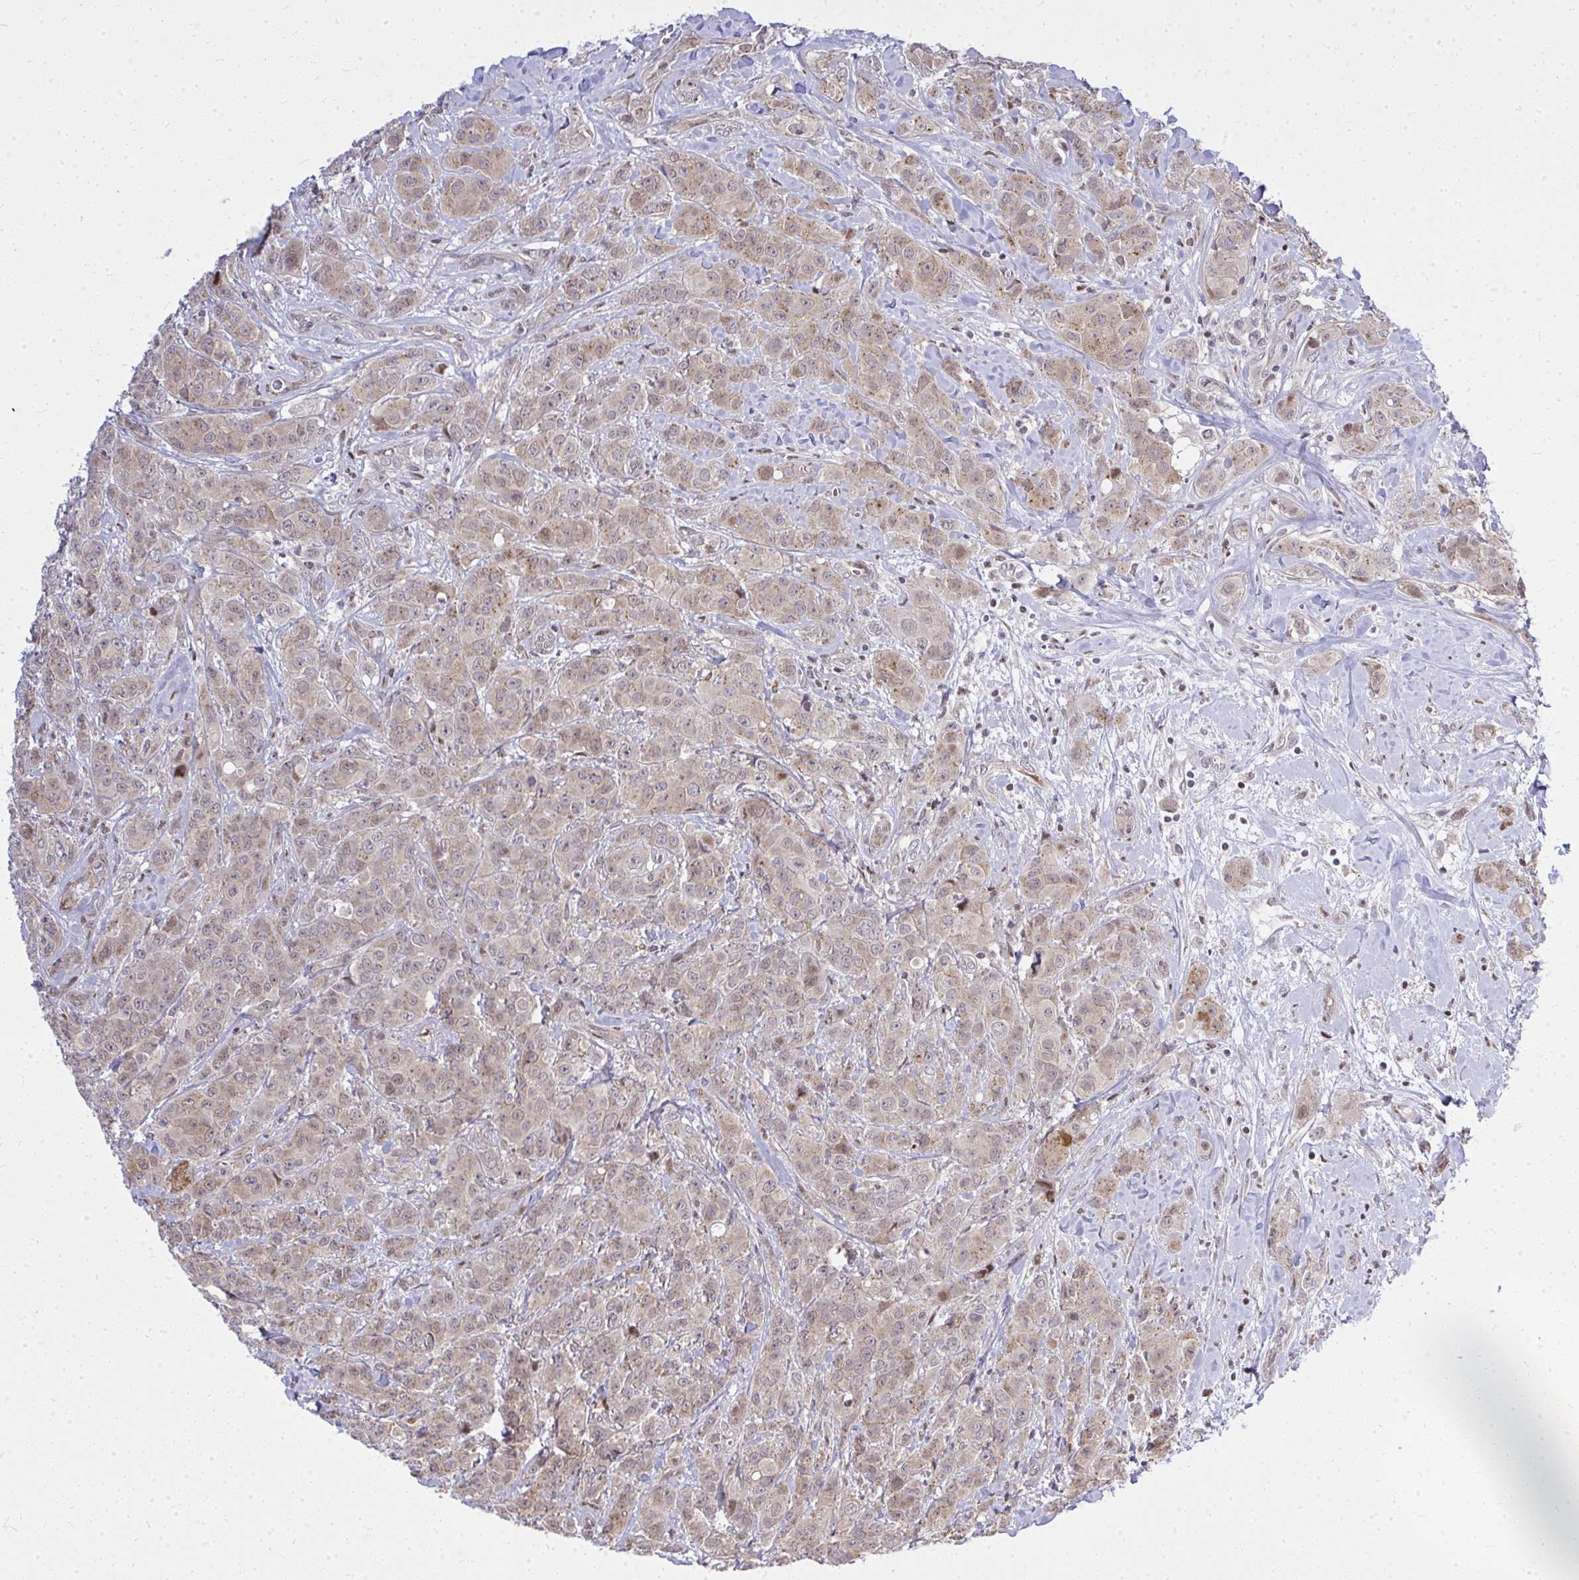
{"staining": {"intensity": "weak", "quantity": "25%-75%", "location": "nuclear"}, "tissue": "breast cancer", "cell_type": "Tumor cells", "image_type": "cancer", "snomed": [{"axis": "morphology", "description": "Normal tissue, NOS"}, {"axis": "morphology", "description": "Duct carcinoma"}, {"axis": "topography", "description": "Breast"}], "caption": "Immunohistochemistry (IHC) histopathology image of intraductal carcinoma (breast) stained for a protein (brown), which reveals low levels of weak nuclear expression in about 25%-75% of tumor cells.", "gene": "PIGY", "patient": {"sex": "female", "age": 43}}